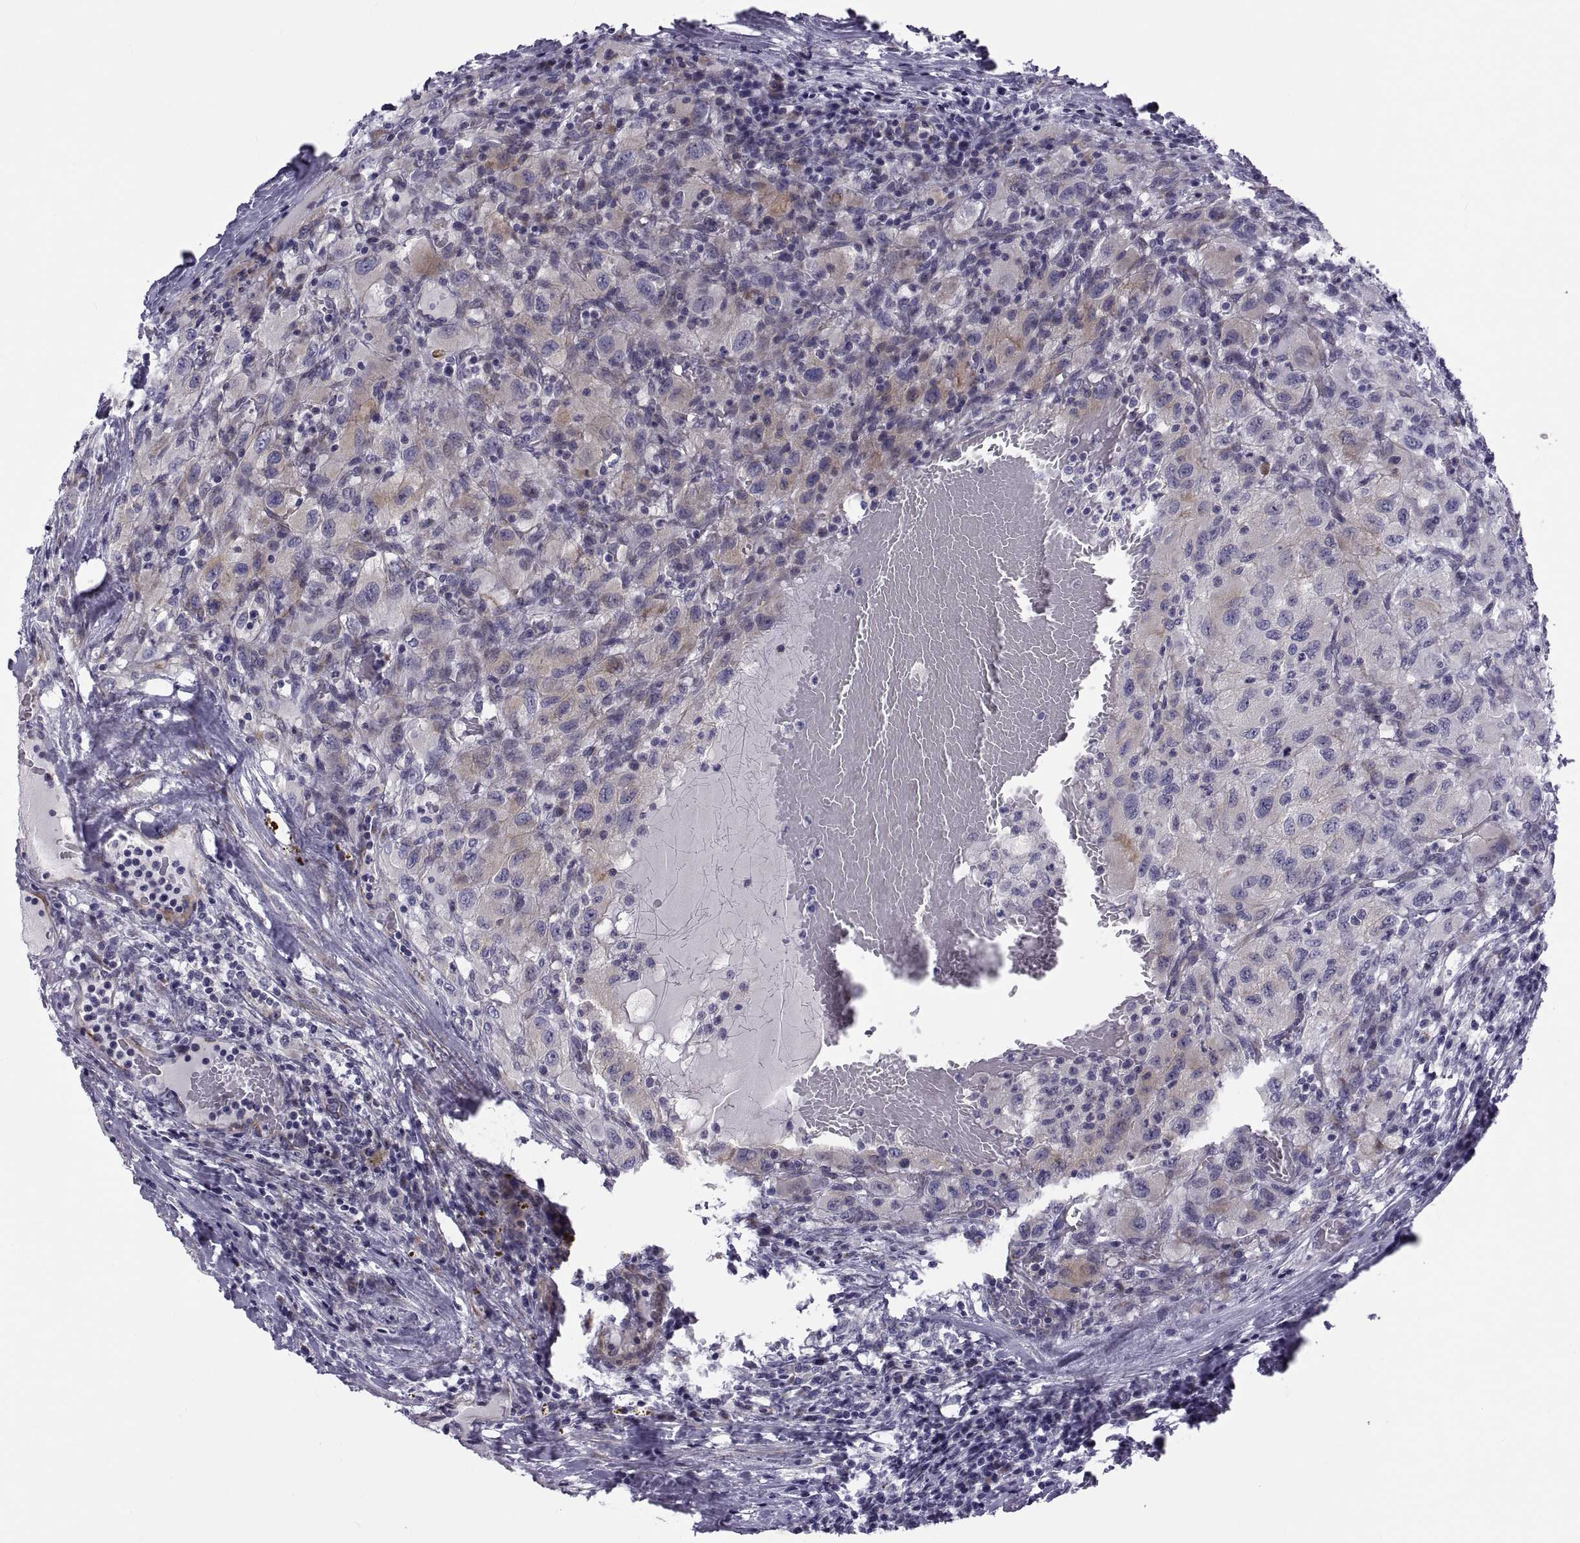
{"staining": {"intensity": "weak", "quantity": "<25%", "location": "cytoplasmic/membranous"}, "tissue": "renal cancer", "cell_type": "Tumor cells", "image_type": "cancer", "snomed": [{"axis": "morphology", "description": "Adenocarcinoma, NOS"}, {"axis": "topography", "description": "Kidney"}], "caption": "Tumor cells show no significant protein positivity in renal cancer (adenocarcinoma).", "gene": "TMEM158", "patient": {"sex": "female", "age": 67}}